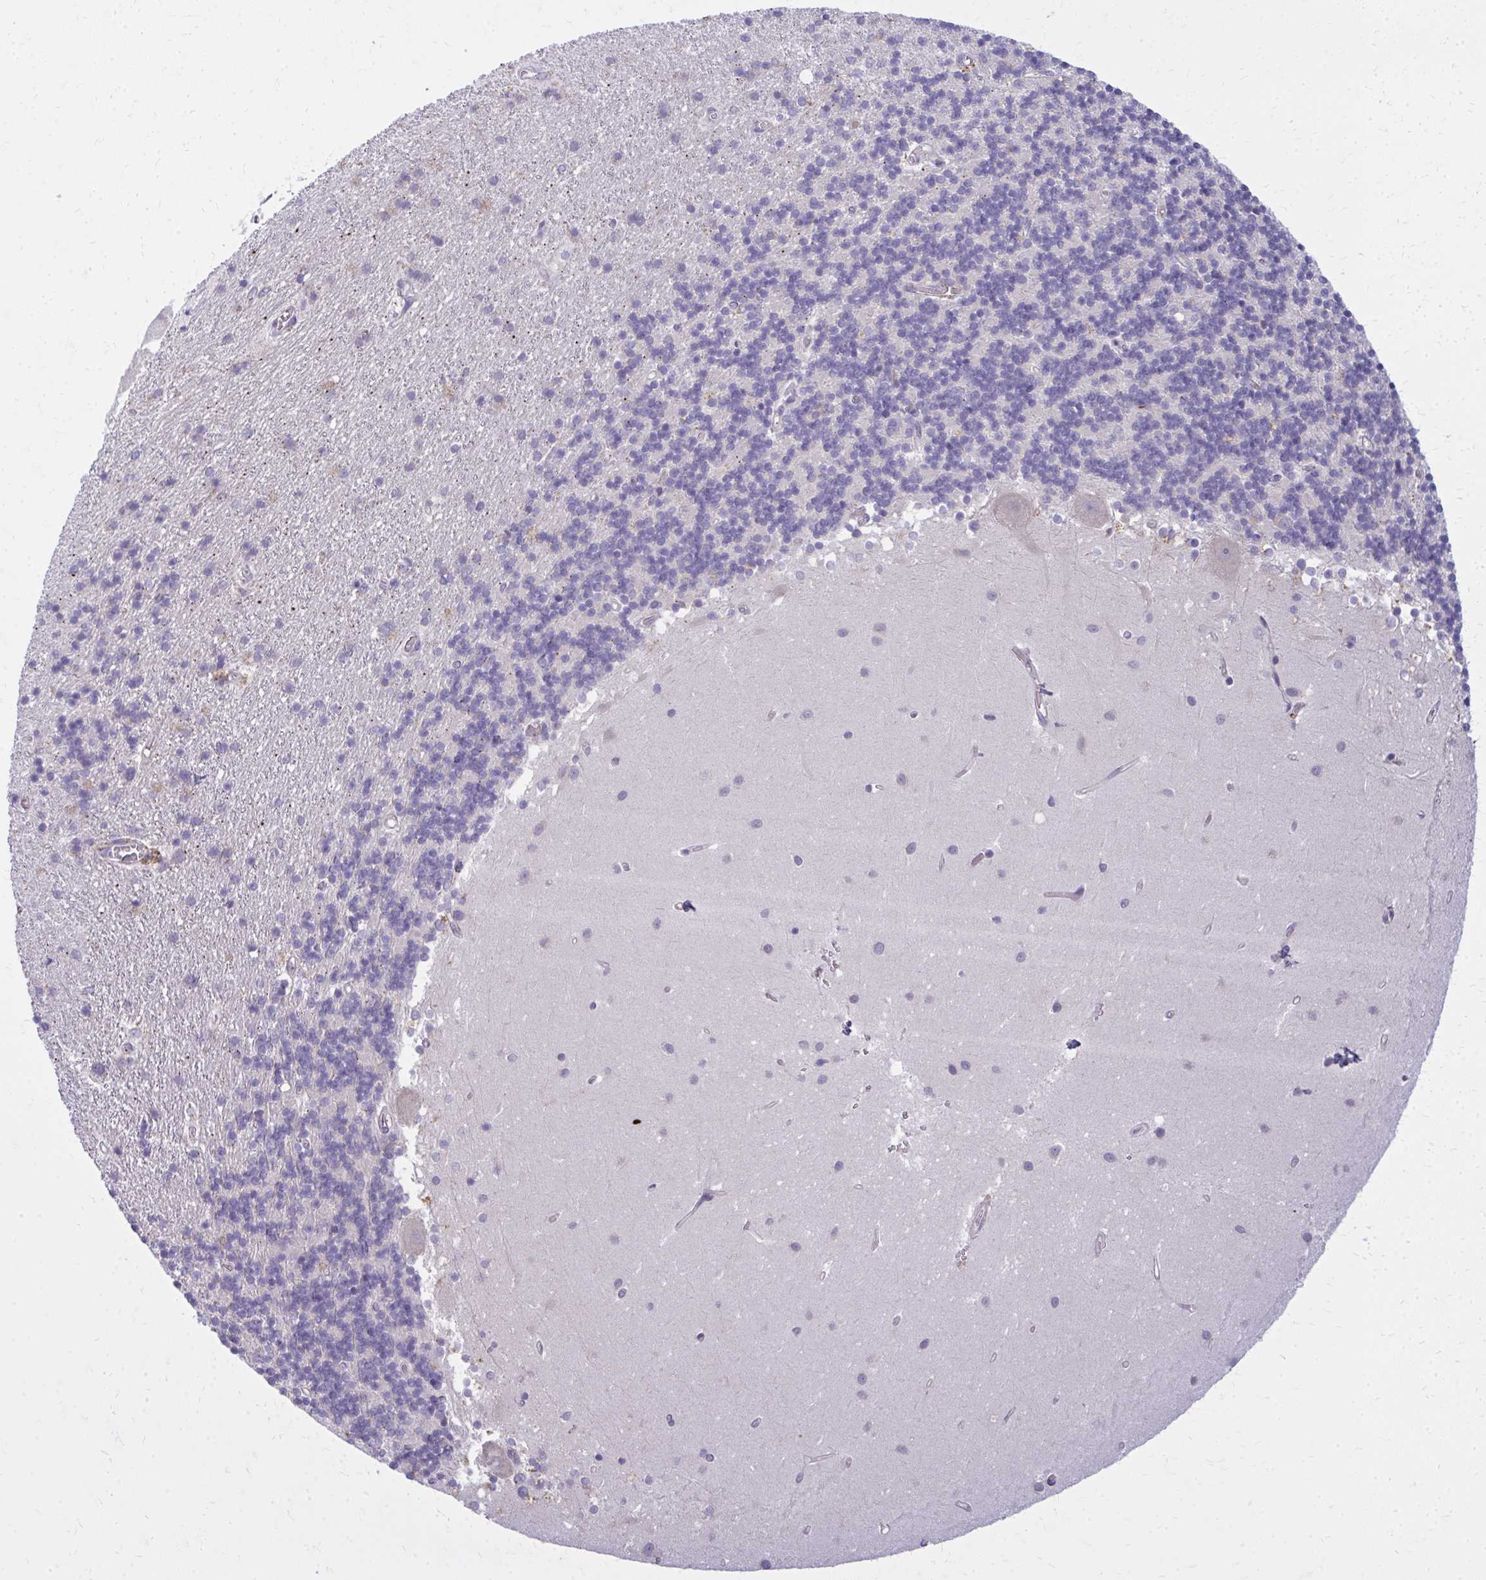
{"staining": {"intensity": "negative", "quantity": "none", "location": "none"}, "tissue": "cerebellum", "cell_type": "Cells in granular layer", "image_type": "normal", "snomed": [{"axis": "morphology", "description": "Normal tissue, NOS"}, {"axis": "topography", "description": "Cerebellum"}], "caption": "High power microscopy photomicrograph of an immunohistochemistry (IHC) micrograph of benign cerebellum, revealing no significant expression in cells in granular layer. (DAB (3,3'-diaminobenzidine) immunohistochemistry, high magnification).", "gene": "CEMP1", "patient": {"sex": "male", "age": 54}}